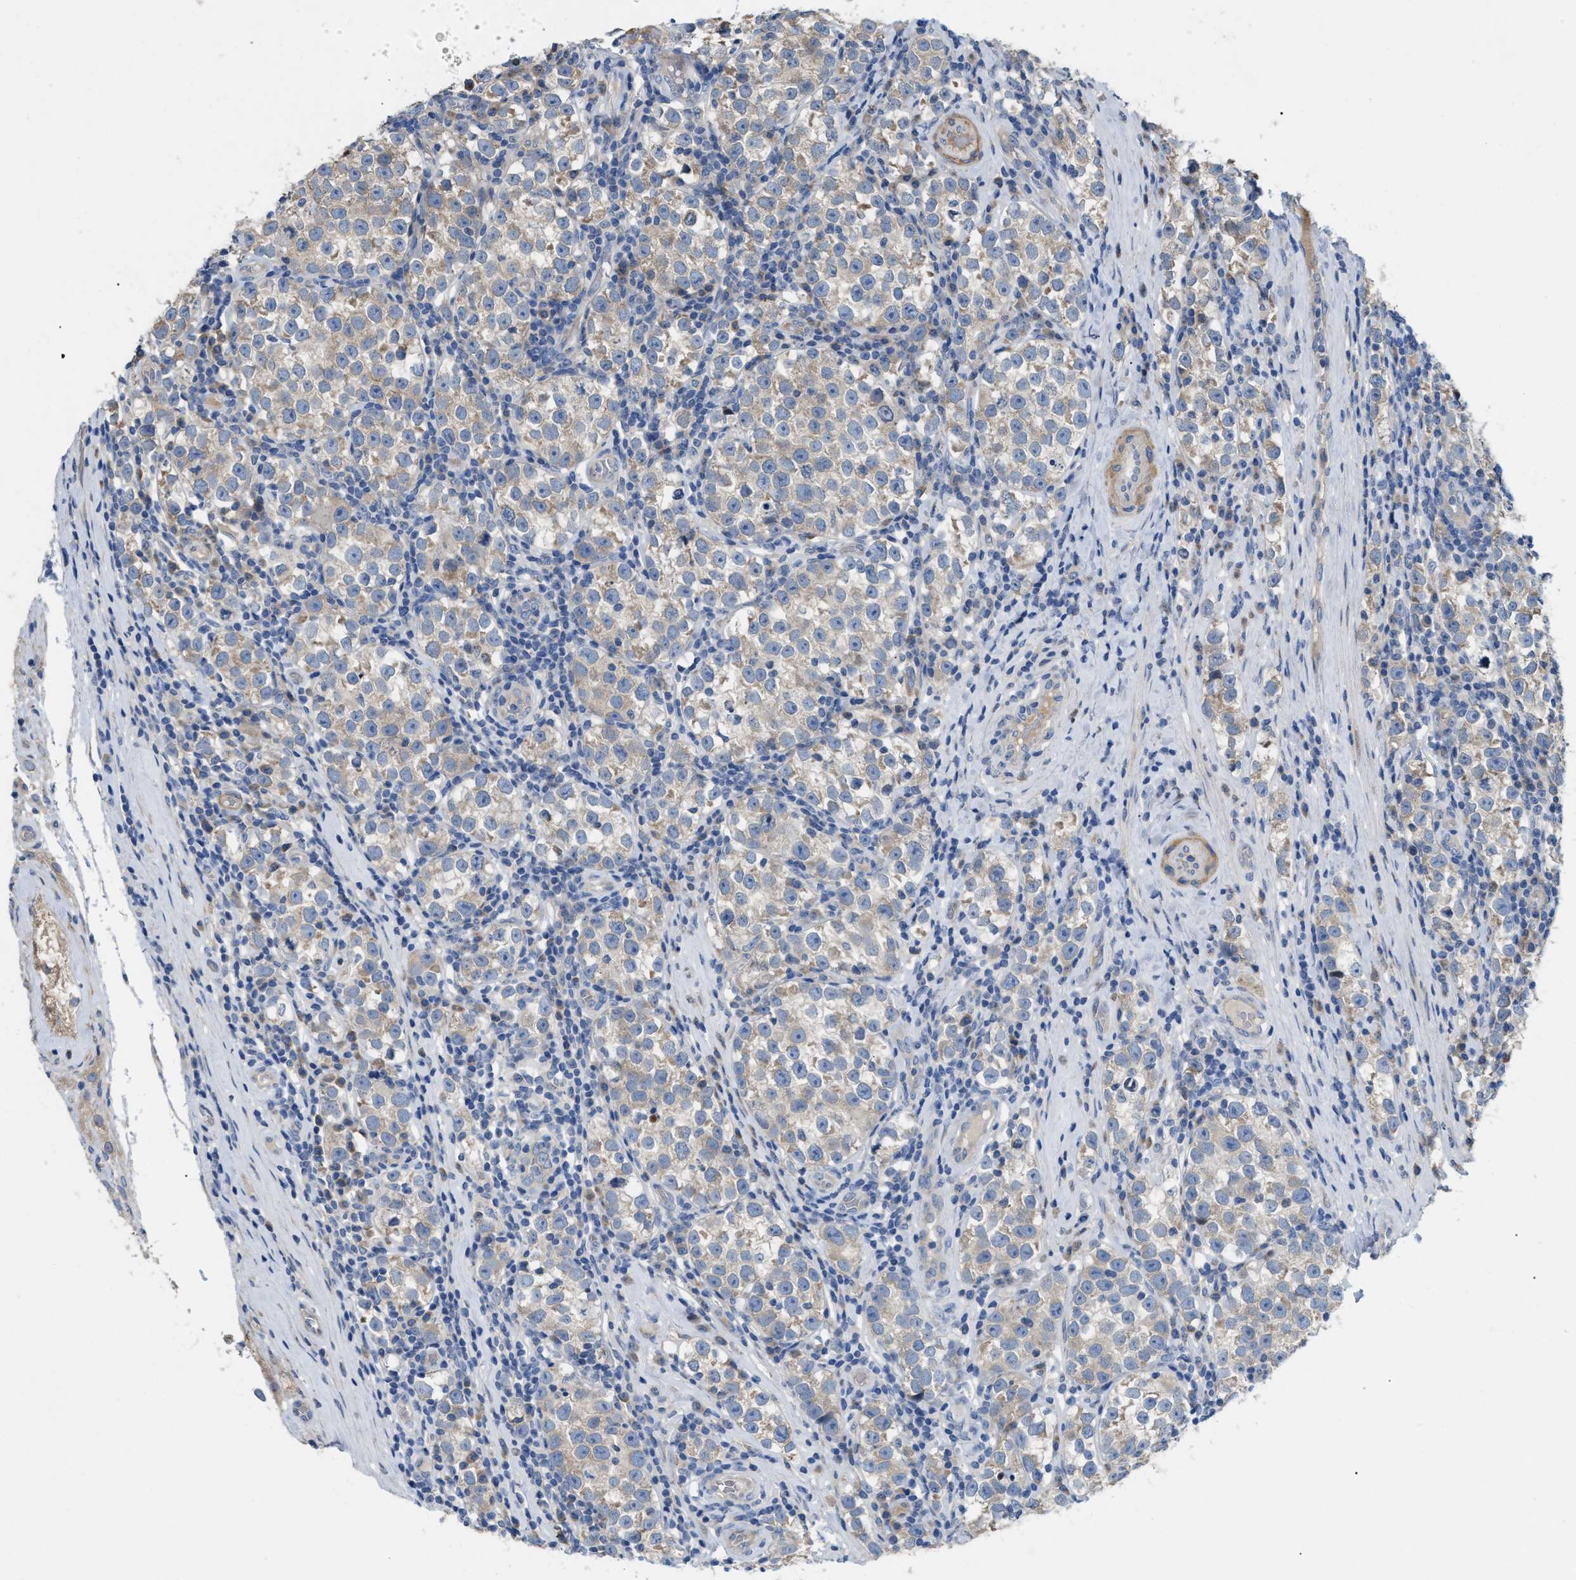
{"staining": {"intensity": "weak", "quantity": "<25%", "location": "cytoplasmic/membranous"}, "tissue": "testis cancer", "cell_type": "Tumor cells", "image_type": "cancer", "snomed": [{"axis": "morphology", "description": "Normal tissue, NOS"}, {"axis": "morphology", "description": "Seminoma, NOS"}, {"axis": "topography", "description": "Testis"}], "caption": "The IHC image has no significant staining in tumor cells of testis cancer tissue.", "gene": "DHX58", "patient": {"sex": "male", "age": 43}}